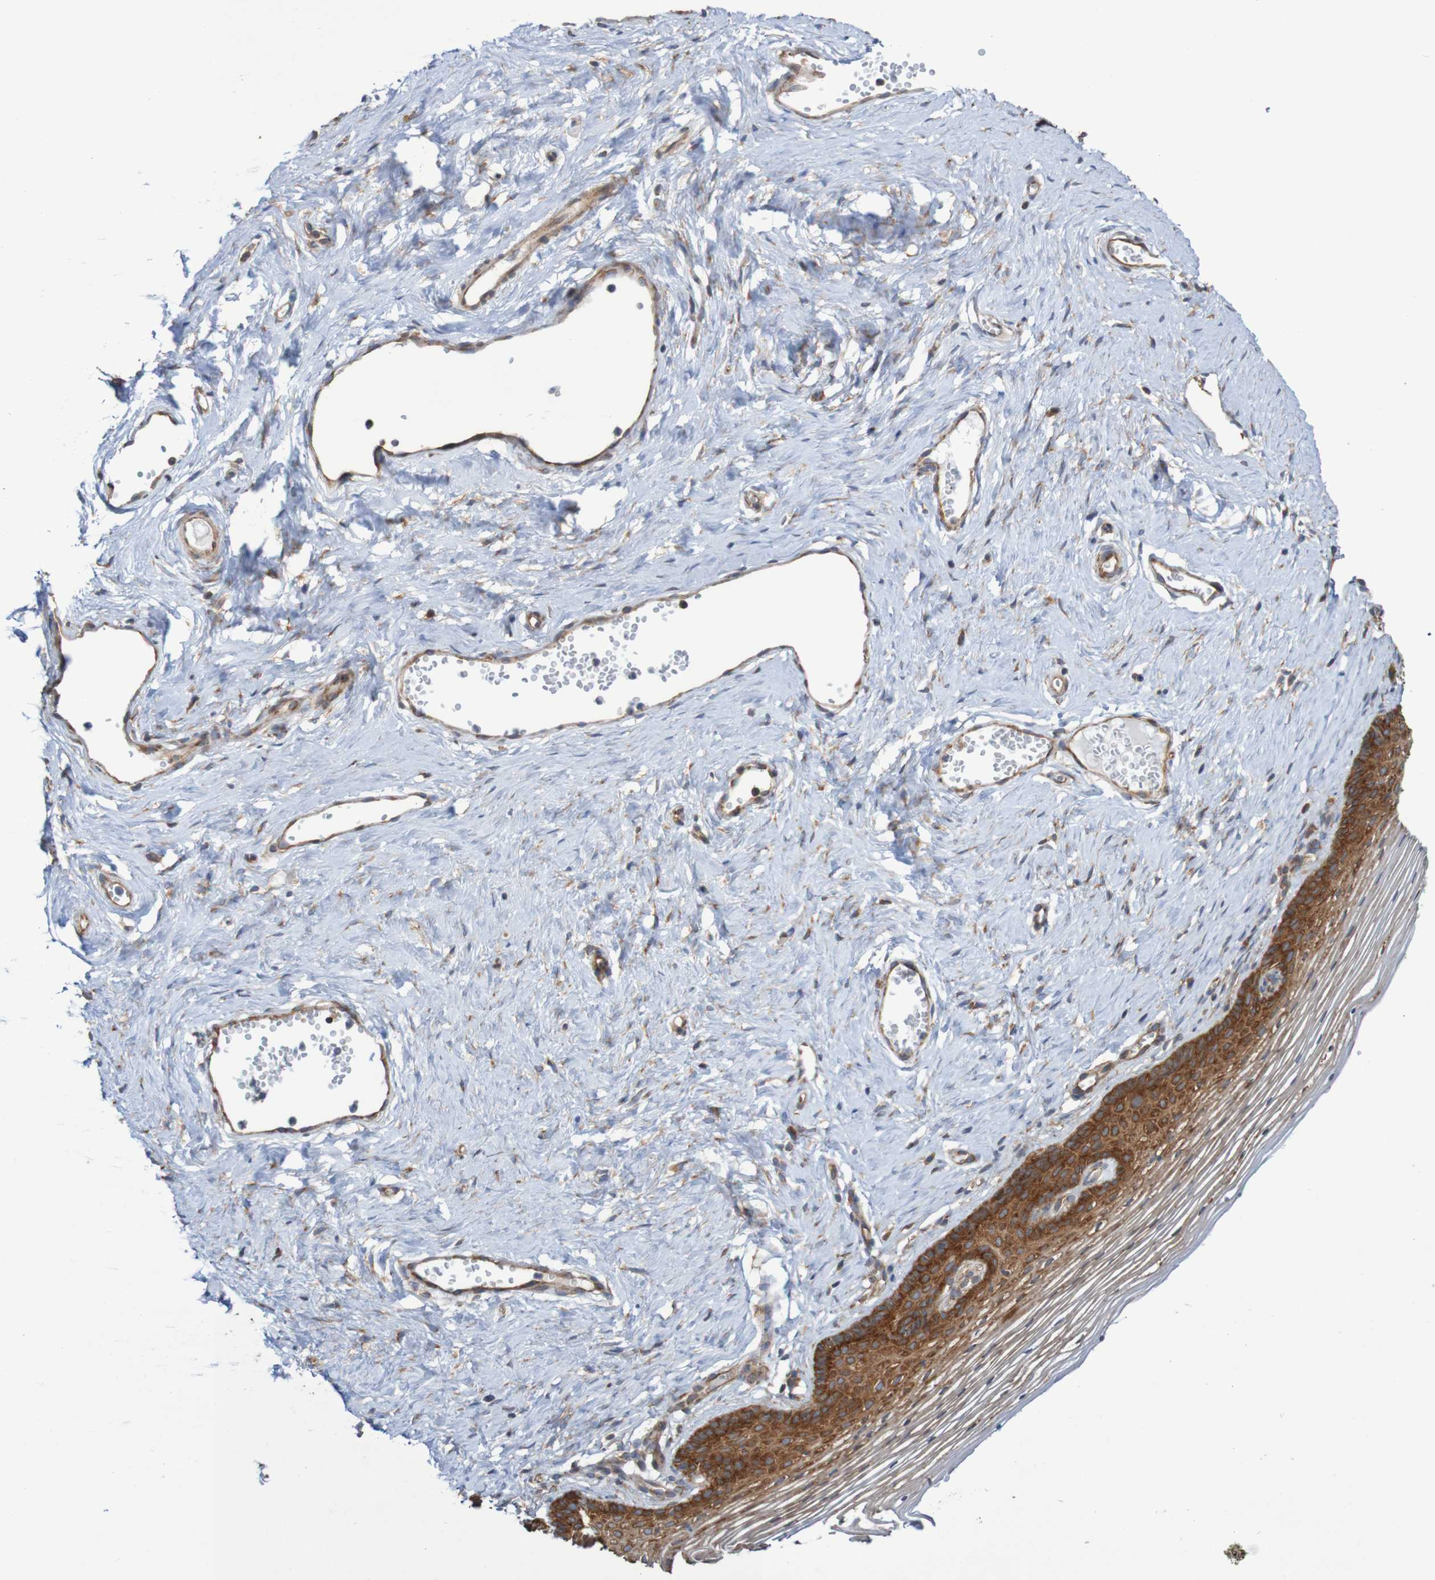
{"staining": {"intensity": "strong", "quantity": "25%-75%", "location": "cytoplasmic/membranous"}, "tissue": "vagina", "cell_type": "Squamous epithelial cells", "image_type": "normal", "snomed": [{"axis": "morphology", "description": "Normal tissue, NOS"}, {"axis": "topography", "description": "Vagina"}], "caption": "Protein staining by immunohistochemistry demonstrates strong cytoplasmic/membranous expression in approximately 25%-75% of squamous epithelial cells in unremarkable vagina. (DAB (3,3'-diaminobenzidine) IHC with brightfield microscopy, high magnification).", "gene": "LRRC47", "patient": {"sex": "female", "age": 32}}